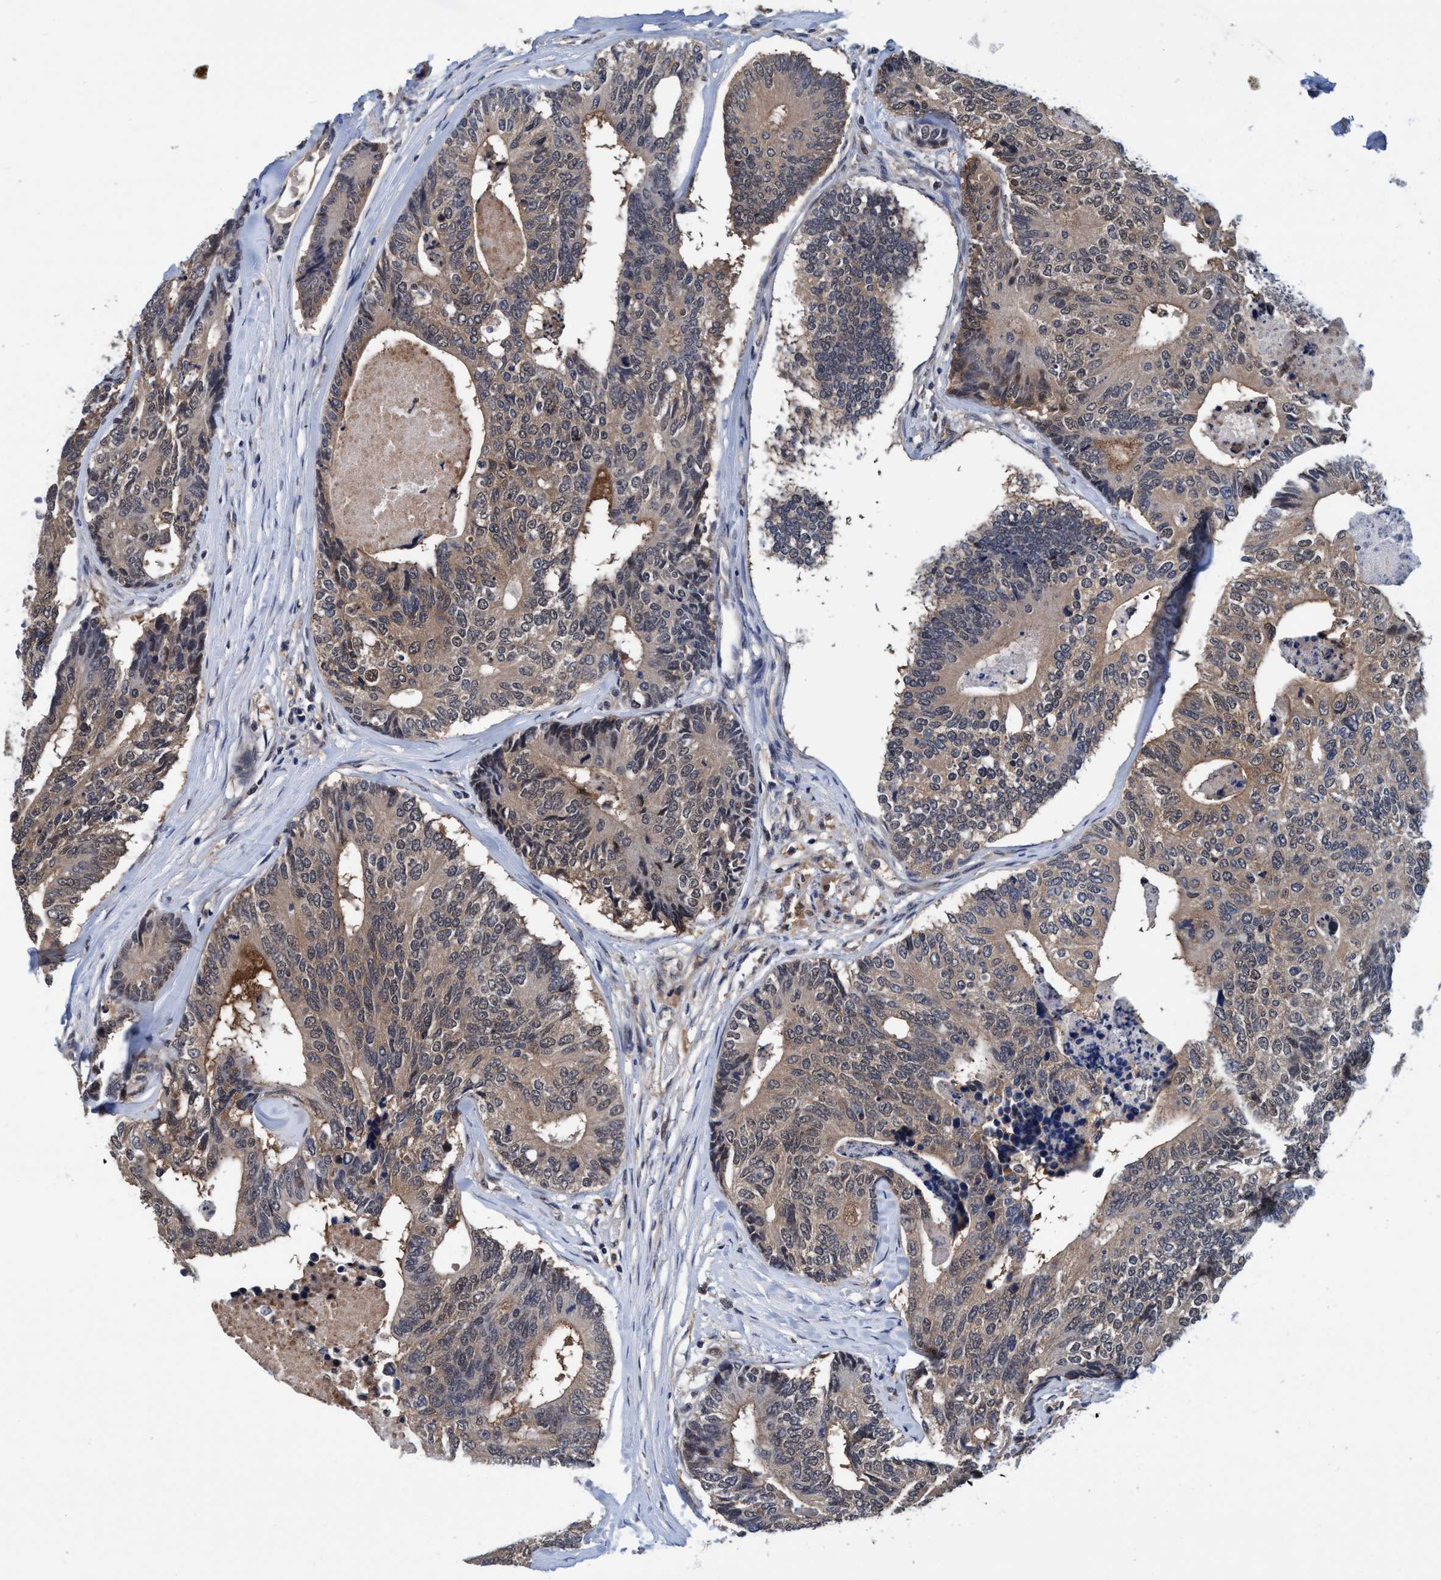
{"staining": {"intensity": "weak", "quantity": ">75%", "location": "cytoplasmic/membranous"}, "tissue": "colorectal cancer", "cell_type": "Tumor cells", "image_type": "cancer", "snomed": [{"axis": "morphology", "description": "Adenocarcinoma, NOS"}, {"axis": "topography", "description": "Colon"}], "caption": "Weak cytoplasmic/membranous protein staining is appreciated in about >75% of tumor cells in adenocarcinoma (colorectal).", "gene": "PSMD12", "patient": {"sex": "female", "age": 67}}